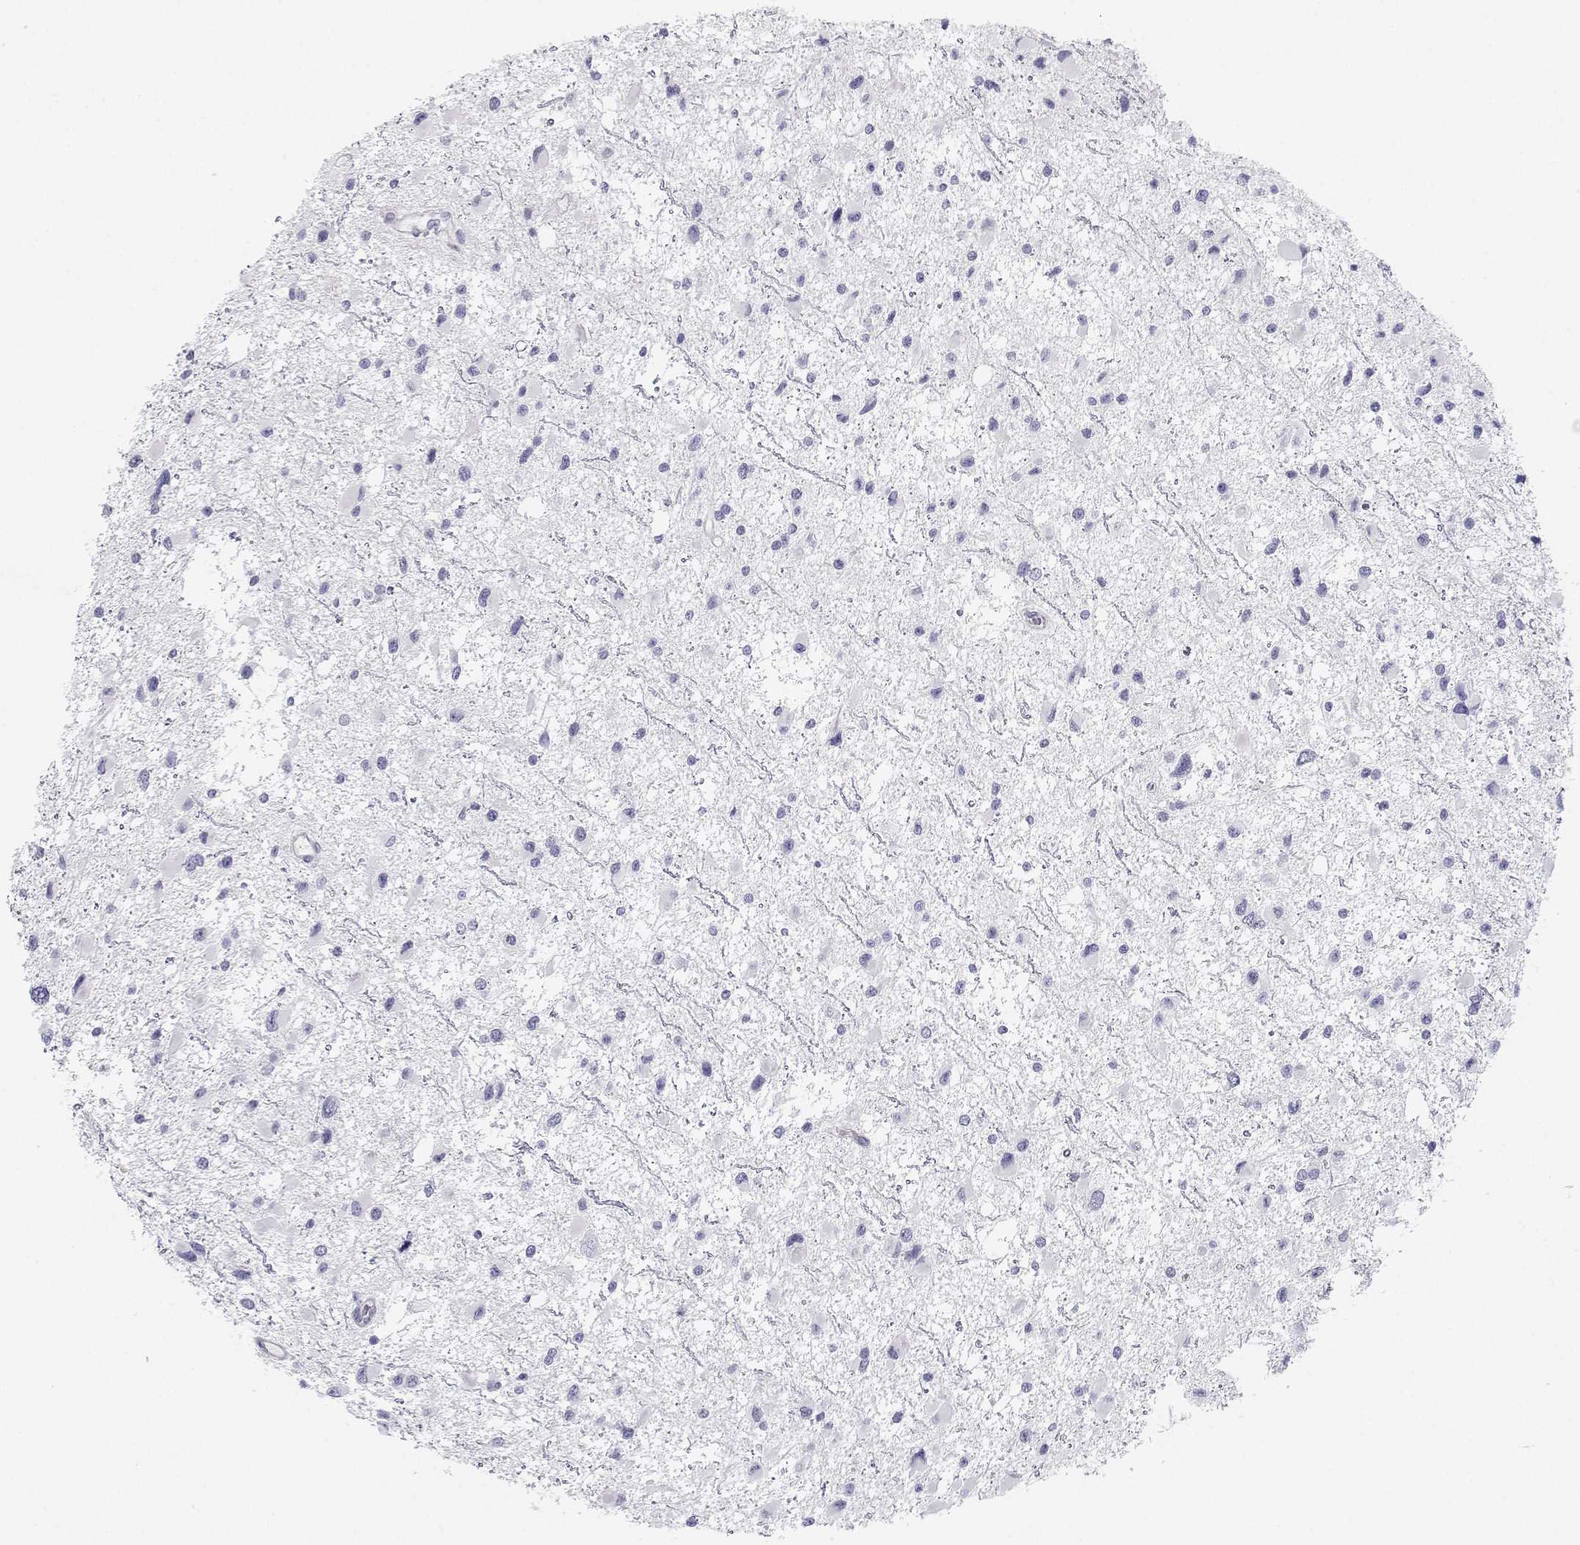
{"staining": {"intensity": "negative", "quantity": "none", "location": "none"}, "tissue": "glioma", "cell_type": "Tumor cells", "image_type": "cancer", "snomed": [{"axis": "morphology", "description": "Glioma, malignant, Low grade"}, {"axis": "topography", "description": "Brain"}], "caption": "This is an immunohistochemistry (IHC) micrograph of human malignant glioma (low-grade). There is no staining in tumor cells.", "gene": "BHMT", "patient": {"sex": "female", "age": 32}}